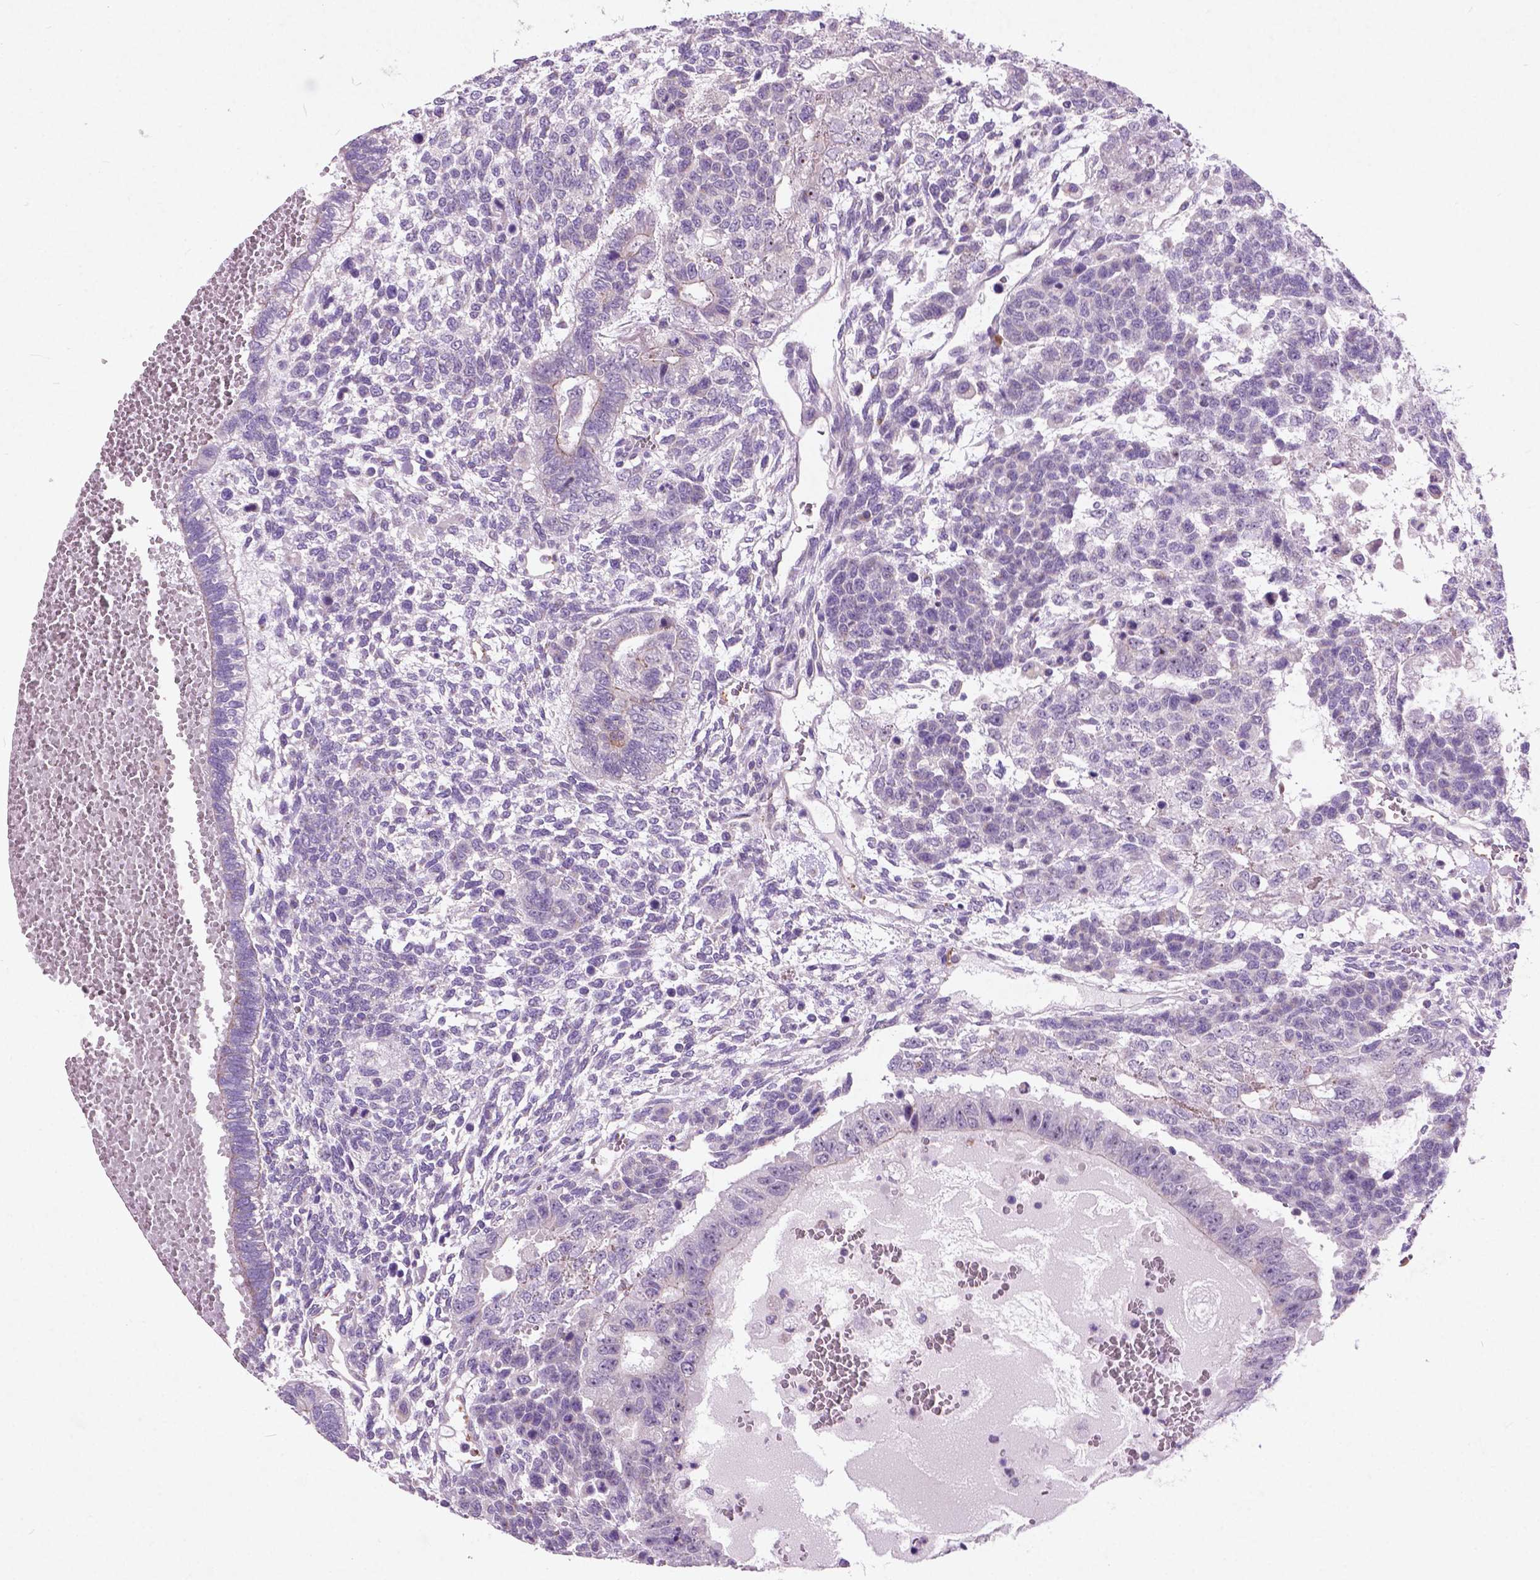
{"staining": {"intensity": "negative", "quantity": "none", "location": "none"}, "tissue": "testis cancer", "cell_type": "Tumor cells", "image_type": "cancer", "snomed": [{"axis": "morphology", "description": "Normal tissue, NOS"}, {"axis": "morphology", "description": "Carcinoma, Embryonal, NOS"}, {"axis": "topography", "description": "Testis"}, {"axis": "topography", "description": "Epididymis"}], "caption": "This is an immunohistochemistry photomicrograph of human testis embryonal carcinoma. There is no expression in tumor cells.", "gene": "ATG4D", "patient": {"sex": "male", "age": 23}}